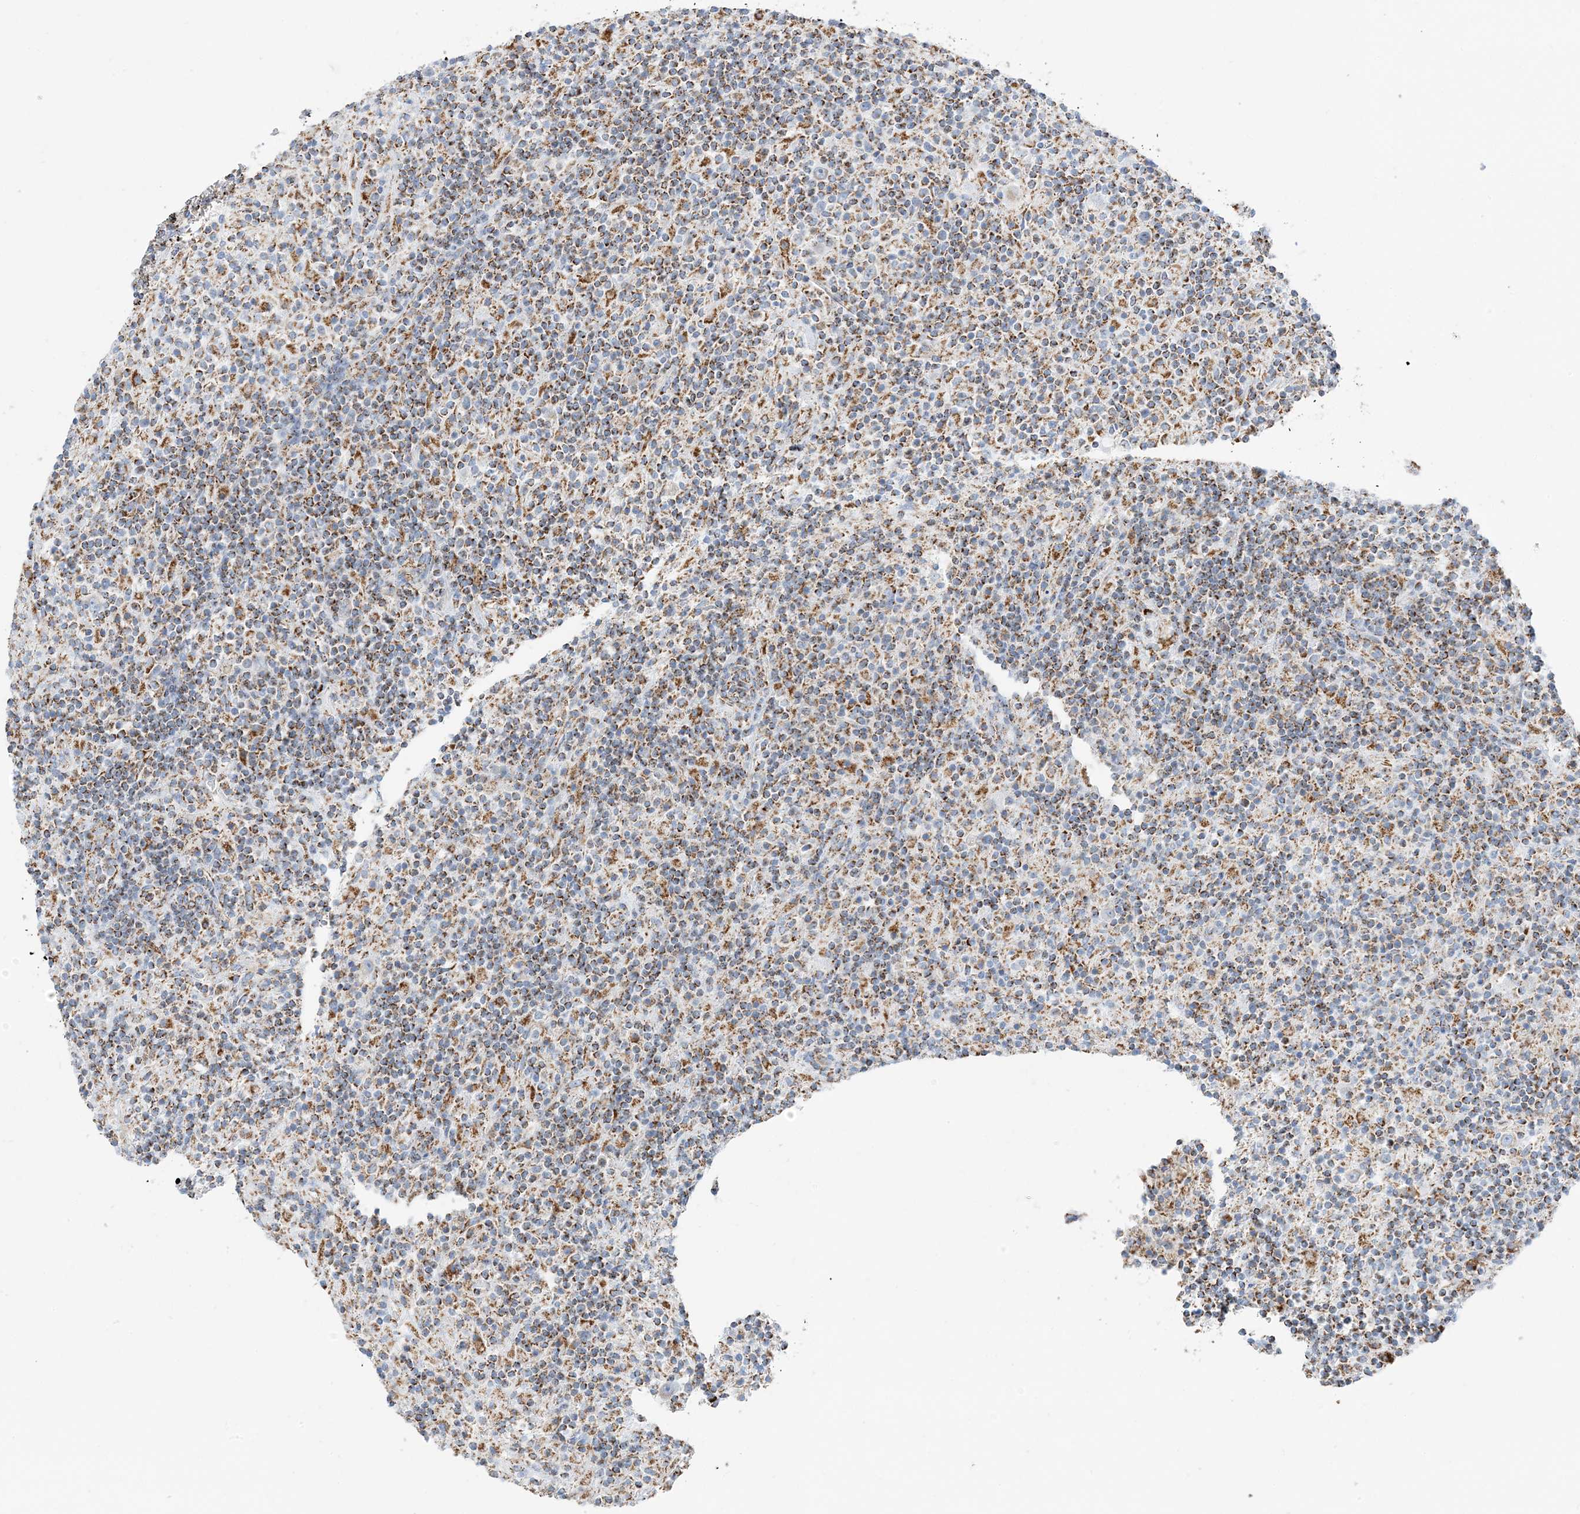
{"staining": {"intensity": "moderate", "quantity": ">75%", "location": "cytoplasmic/membranous"}, "tissue": "lymphoma", "cell_type": "Tumor cells", "image_type": "cancer", "snomed": [{"axis": "morphology", "description": "Hodgkin's disease, NOS"}, {"axis": "topography", "description": "Lymph node"}], "caption": "A brown stain shows moderate cytoplasmic/membranous positivity of a protein in human lymphoma tumor cells.", "gene": "CAPN13", "patient": {"sex": "male", "age": 70}}